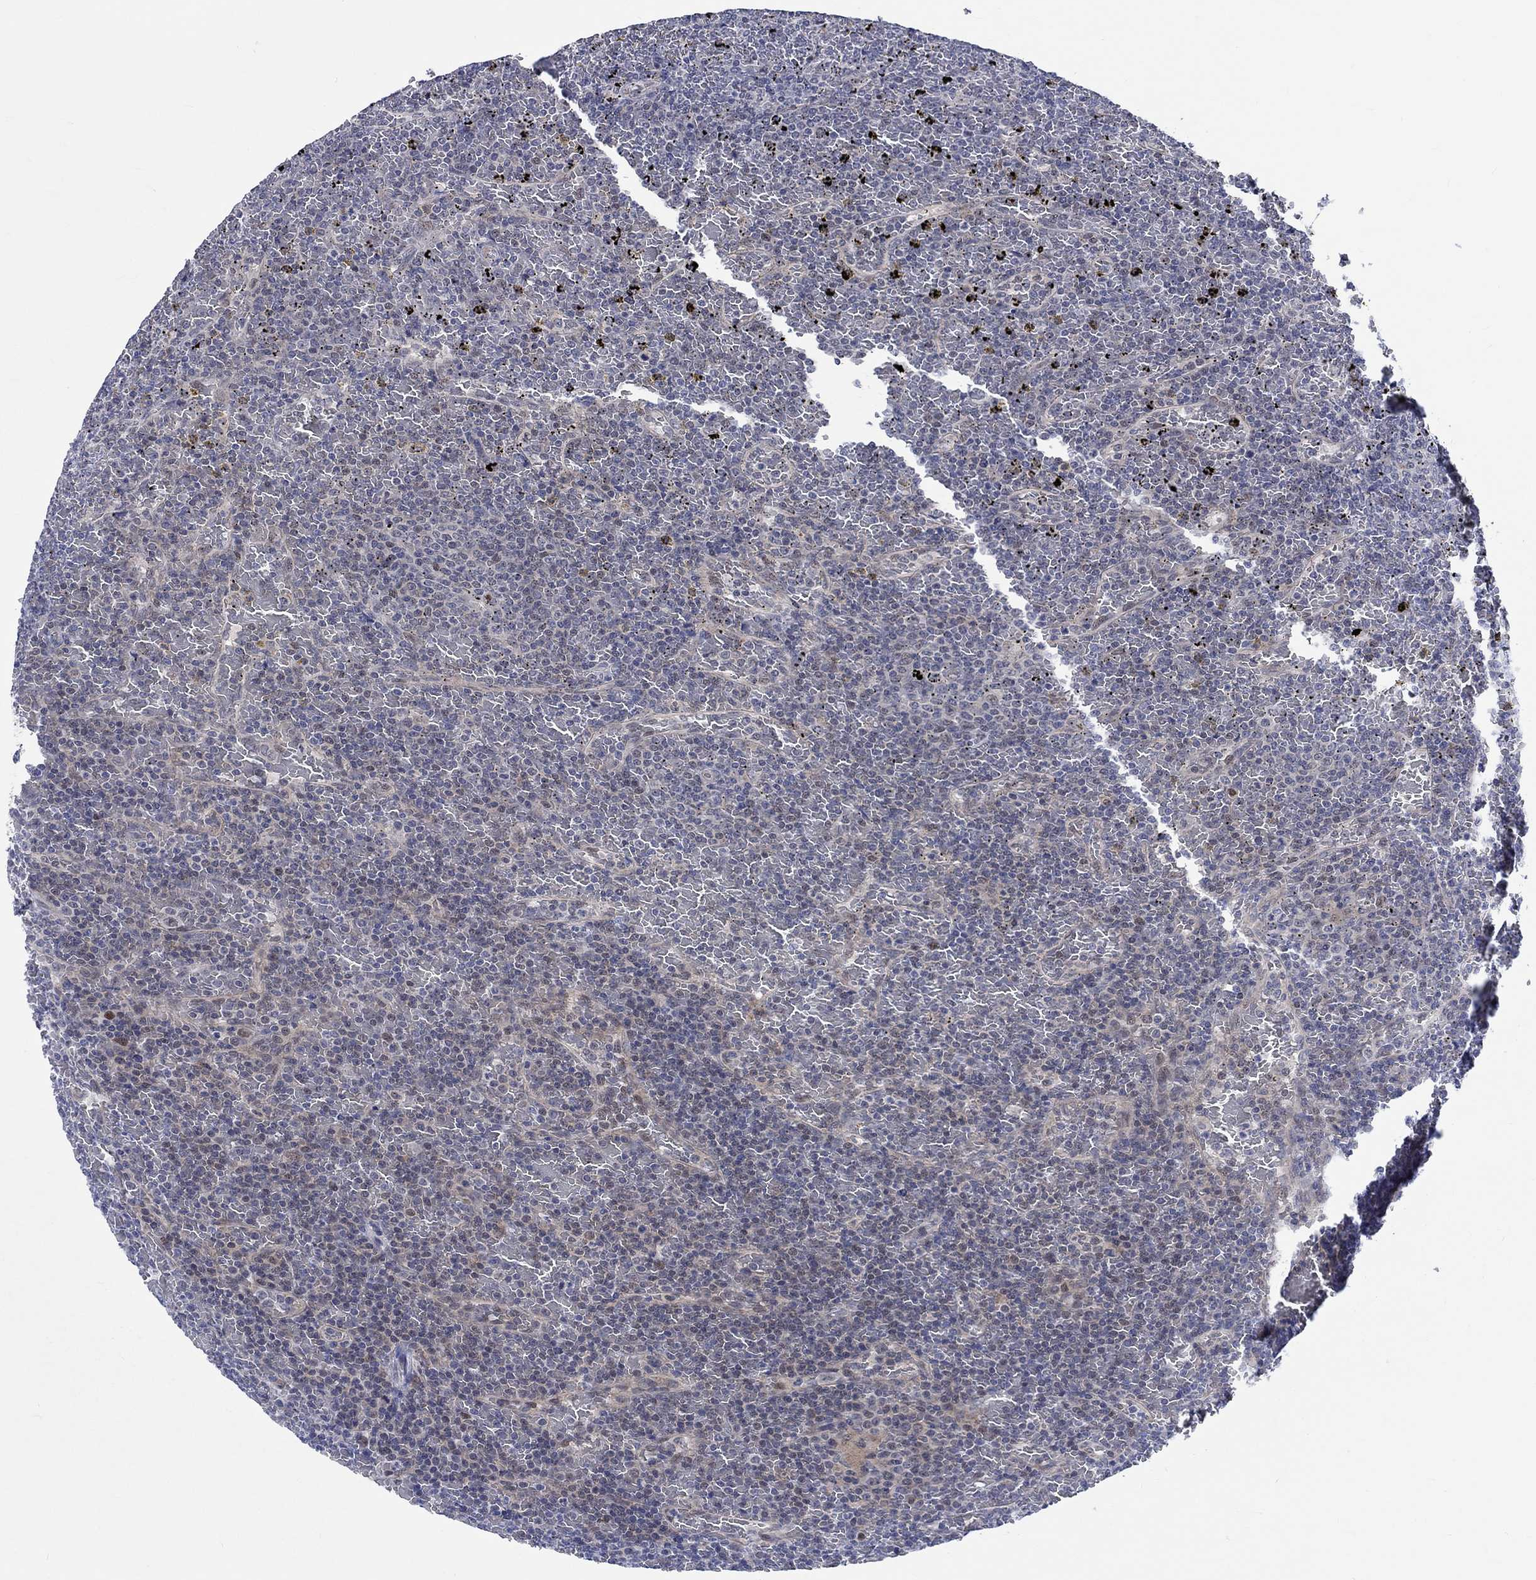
{"staining": {"intensity": "negative", "quantity": "none", "location": "none"}, "tissue": "lymphoma", "cell_type": "Tumor cells", "image_type": "cancer", "snomed": [{"axis": "morphology", "description": "Malignant lymphoma, non-Hodgkin's type, Low grade"}, {"axis": "topography", "description": "Spleen"}], "caption": "DAB (3,3'-diaminobenzidine) immunohistochemical staining of human lymphoma exhibits no significant positivity in tumor cells.", "gene": "E2F8", "patient": {"sex": "female", "age": 77}}